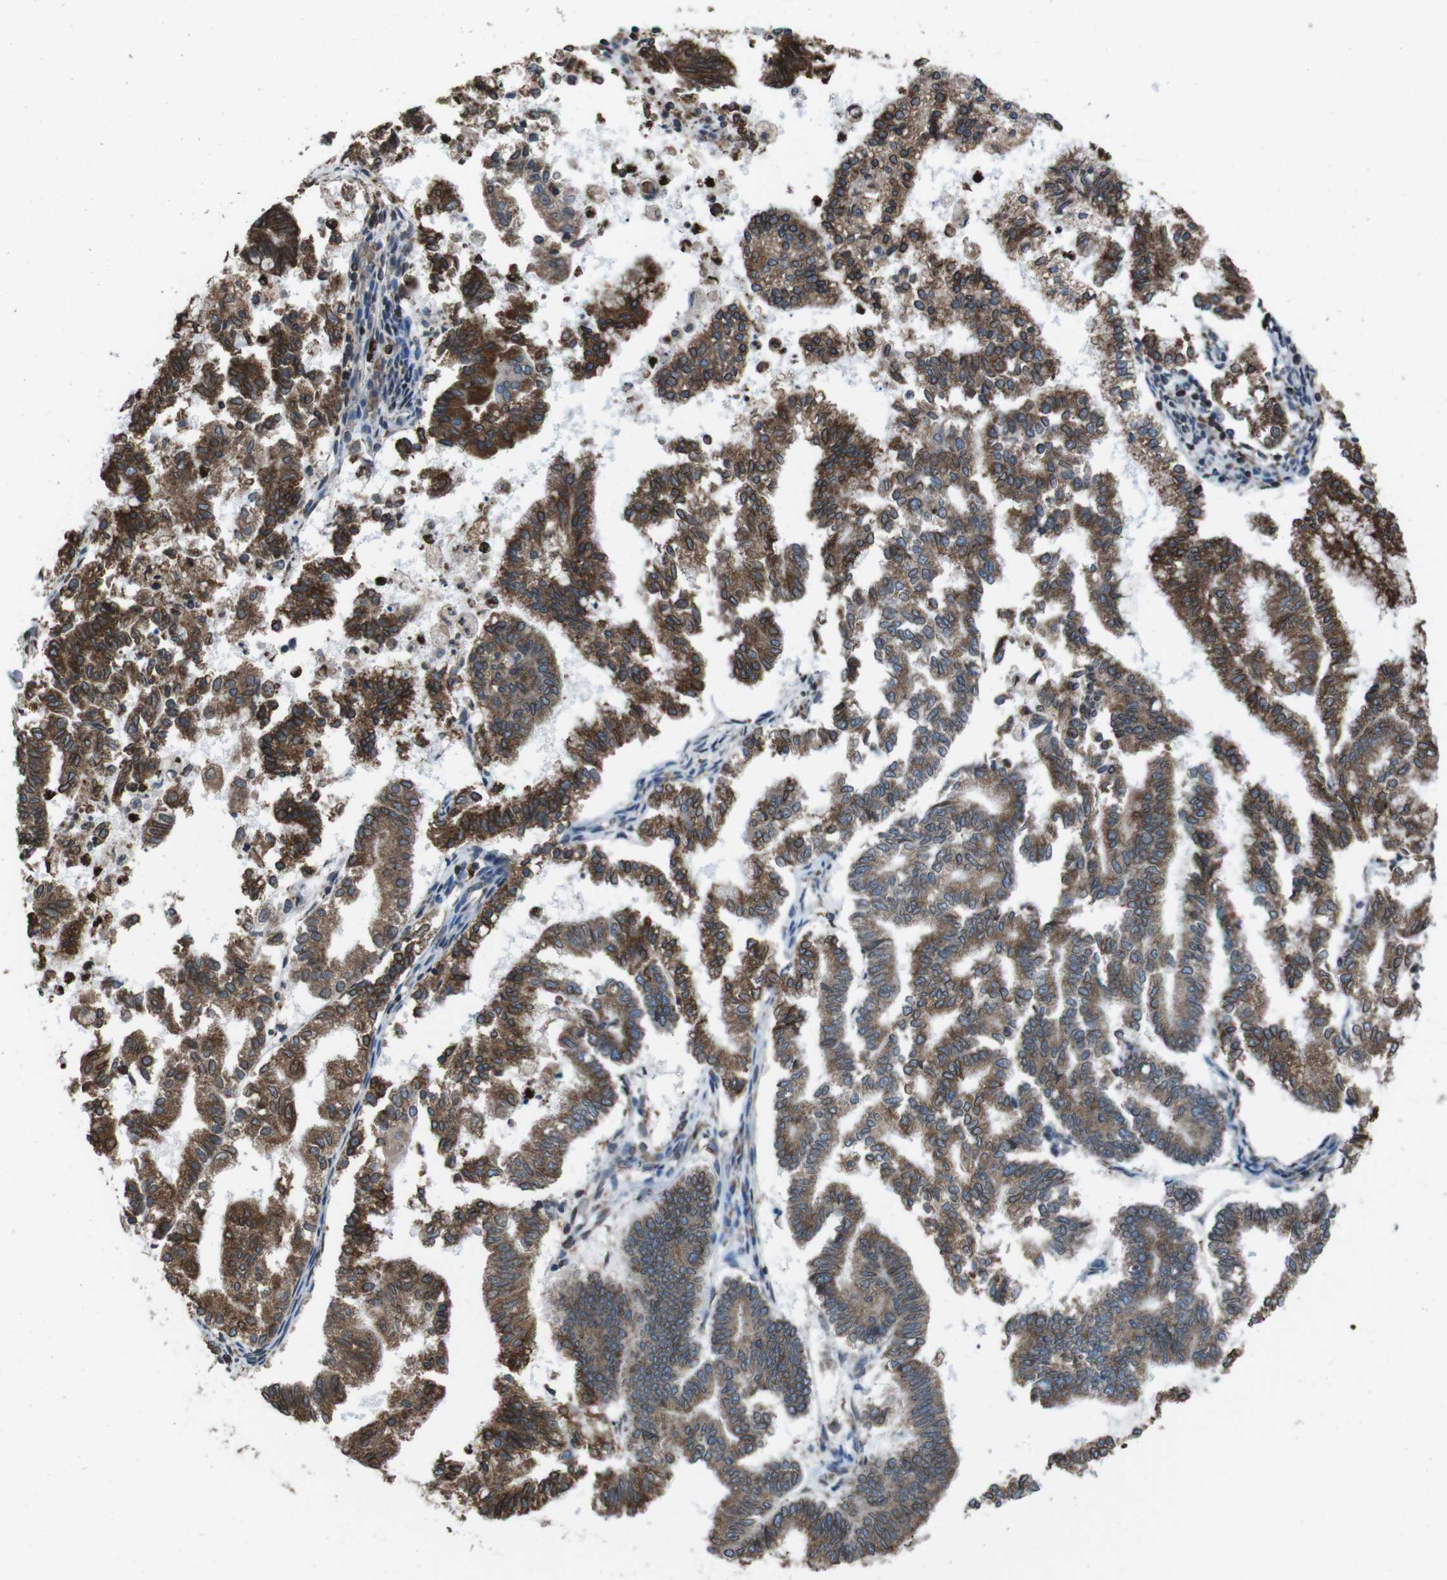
{"staining": {"intensity": "strong", "quantity": ">75%", "location": "cytoplasmic/membranous"}, "tissue": "endometrial cancer", "cell_type": "Tumor cells", "image_type": "cancer", "snomed": [{"axis": "morphology", "description": "Necrosis, NOS"}, {"axis": "morphology", "description": "Adenocarcinoma, NOS"}, {"axis": "topography", "description": "Endometrium"}], "caption": "This photomicrograph displays immunohistochemistry staining of endometrial cancer (adenocarcinoma), with high strong cytoplasmic/membranous staining in approximately >75% of tumor cells.", "gene": "APMAP", "patient": {"sex": "female", "age": 79}}